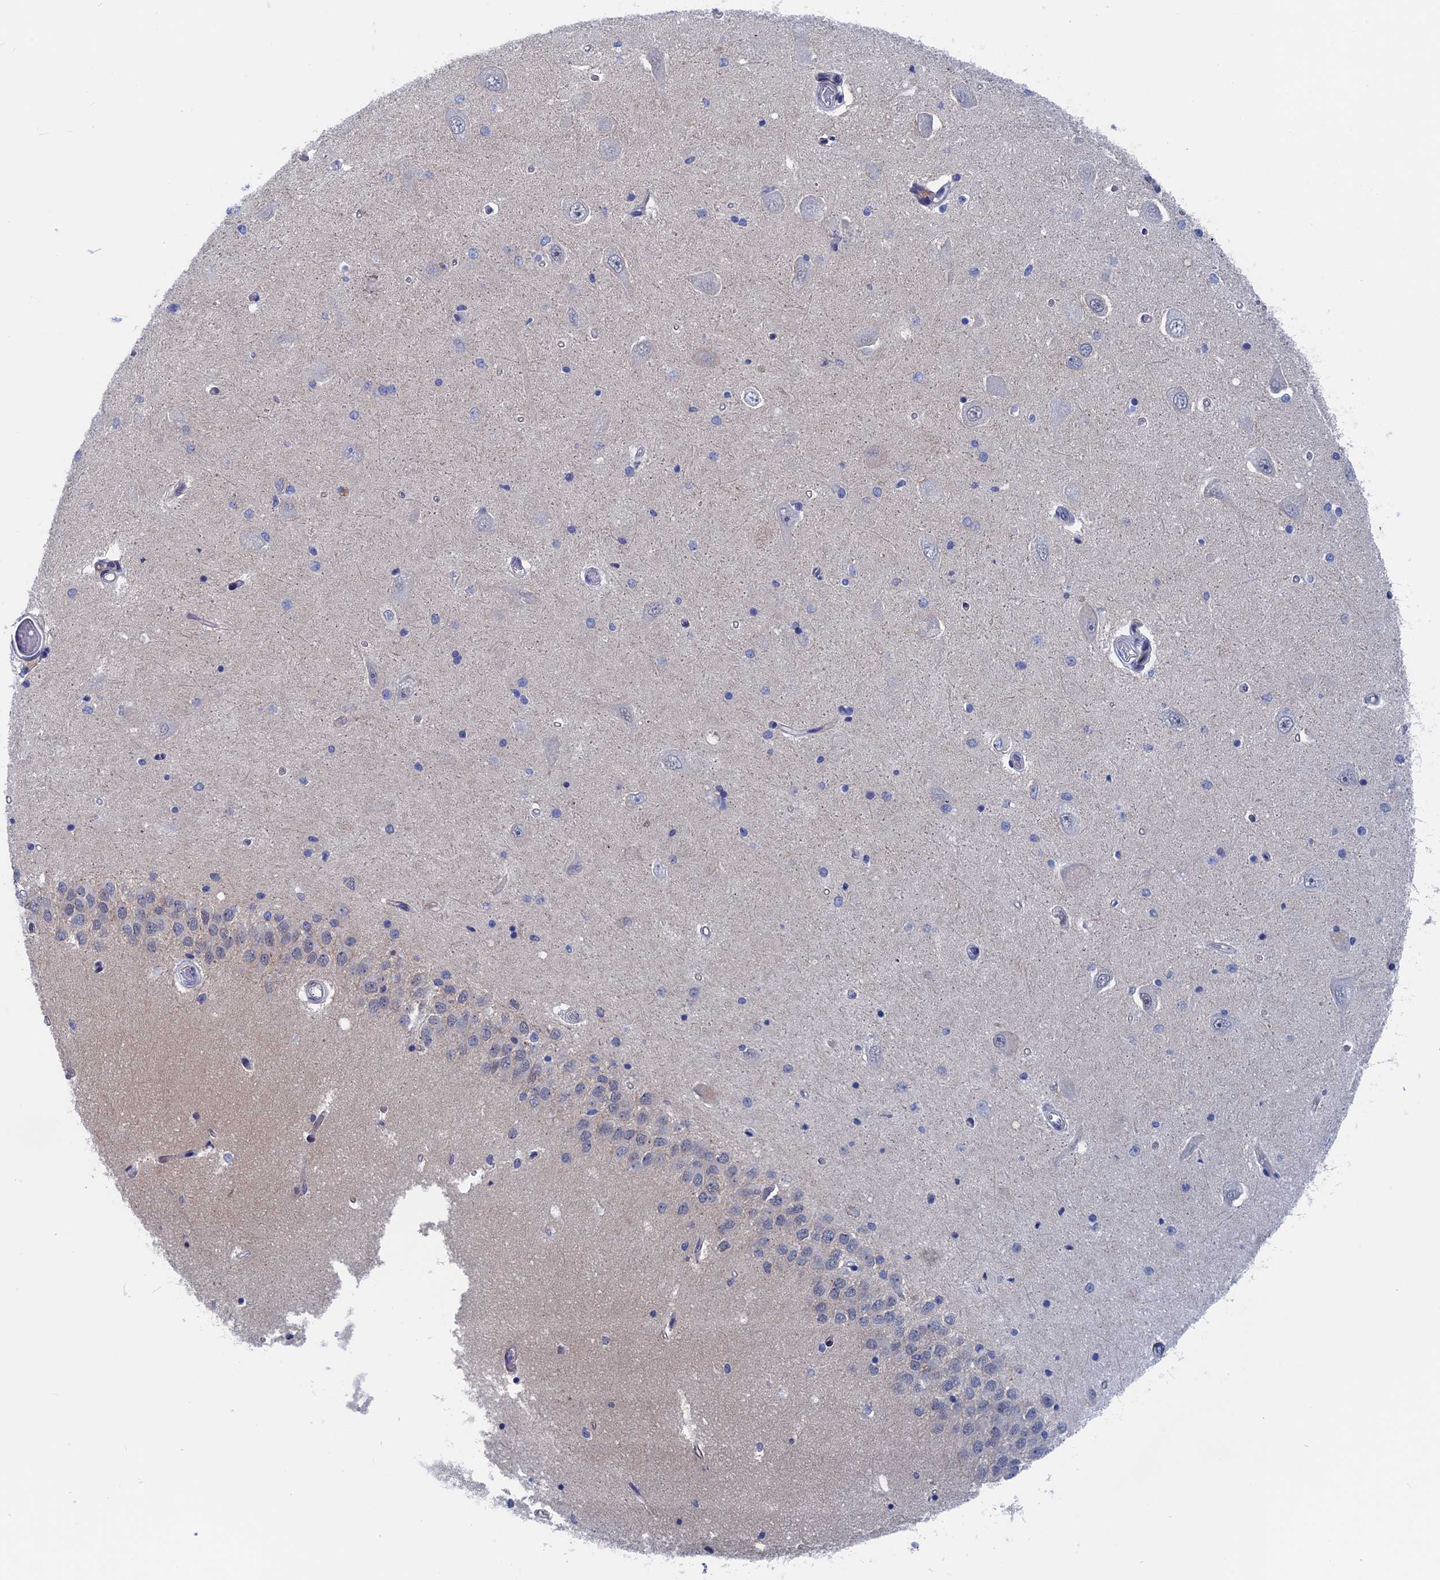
{"staining": {"intensity": "negative", "quantity": "none", "location": "none"}, "tissue": "hippocampus", "cell_type": "Glial cells", "image_type": "normal", "snomed": [{"axis": "morphology", "description": "Normal tissue, NOS"}, {"axis": "topography", "description": "Hippocampus"}], "caption": "Immunohistochemistry (IHC) histopathology image of benign human hippocampus stained for a protein (brown), which shows no positivity in glial cells. (DAB immunohistochemistry (IHC) visualized using brightfield microscopy, high magnification).", "gene": "MARCHF3", "patient": {"sex": "male", "age": 45}}